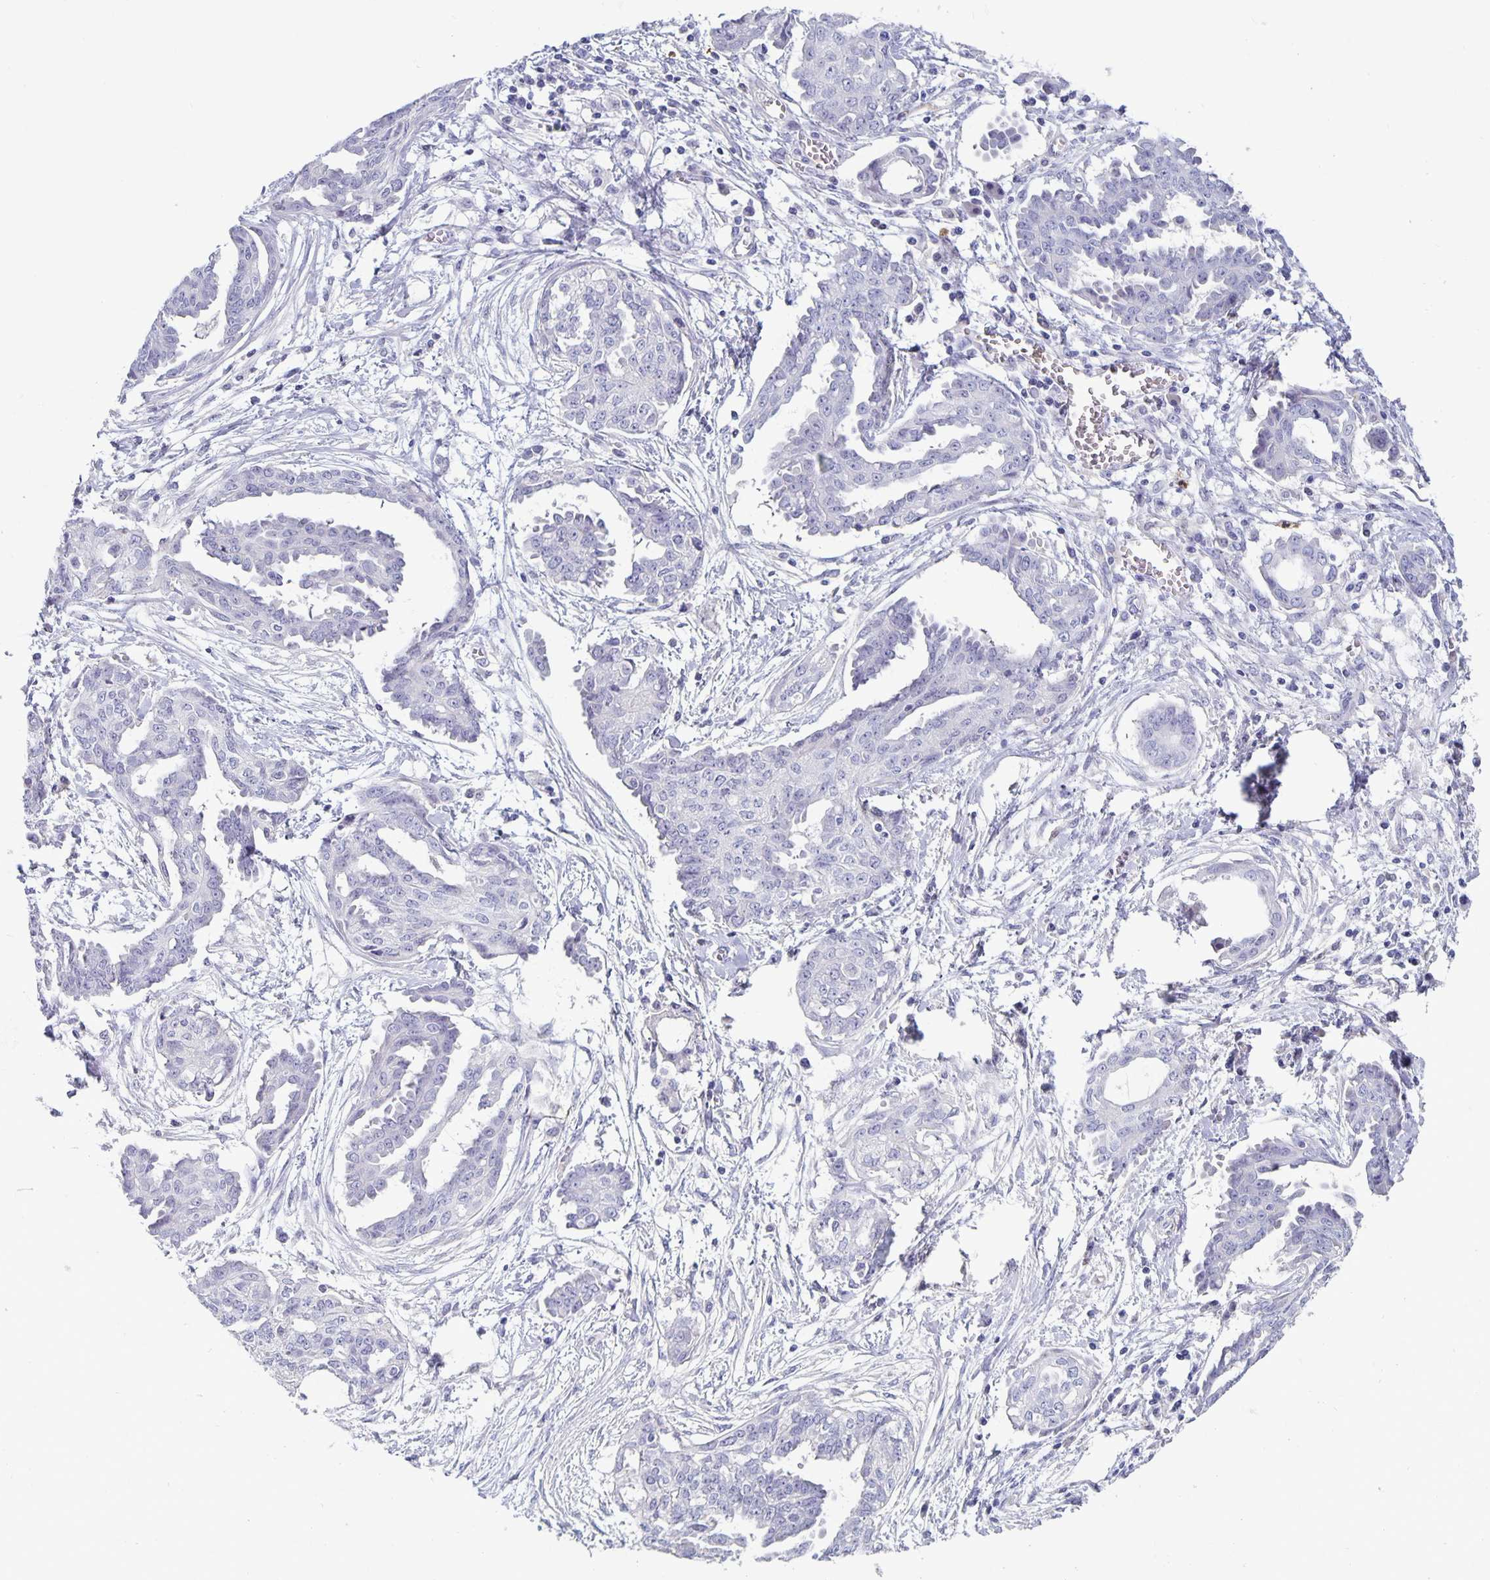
{"staining": {"intensity": "negative", "quantity": "none", "location": "none"}, "tissue": "ovarian cancer", "cell_type": "Tumor cells", "image_type": "cancer", "snomed": [{"axis": "morphology", "description": "Cystadenocarcinoma, serous, NOS"}, {"axis": "topography", "description": "Ovary"}], "caption": "This micrograph is of ovarian cancer (serous cystadenocarcinoma) stained with immunohistochemistry (IHC) to label a protein in brown with the nuclei are counter-stained blue. There is no positivity in tumor cells.", "gene": "PLCB3", "patient": {"sex": "female", "age": 71}}